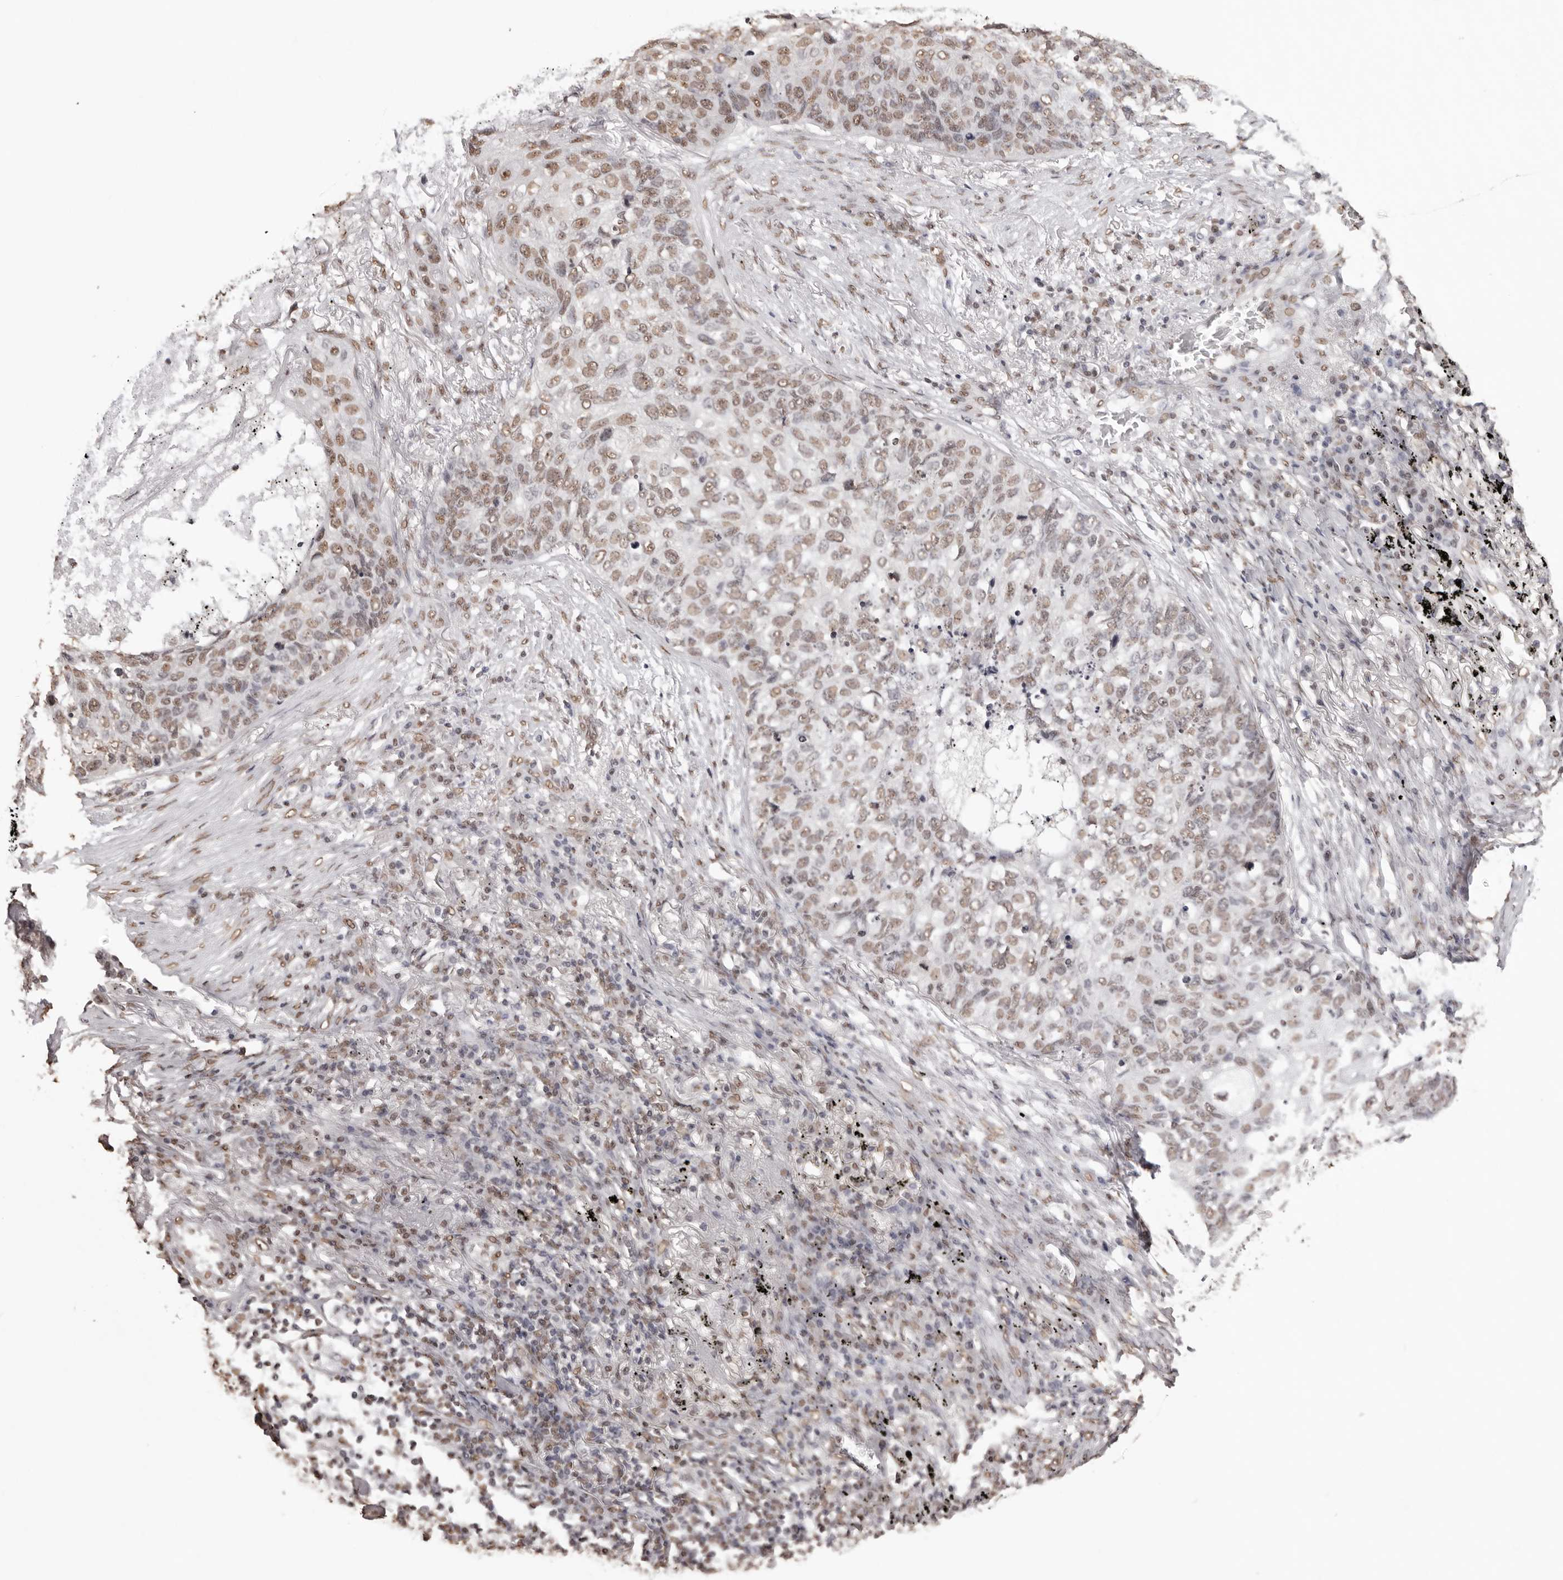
{"staining": {"intensity": "weak", "quantity": ">75%", "location": "nuclear"}, "tissue": "lung cancer", "cell_type": "Tumor cells", "image_type": "cancer", "snomed": [{"axis": "morphology", "description": "Squamous cell carcinoma, NOS"}, {"axis": "topography", "description": "Lung"}], "caption": "Immunohistochemistry (IHC) (DAB (3,3'-diaminobenzidine)) staining of lung squamous cell carcinoma displays weak nuclear protein positivity in about >75% of tumor cells.", "gene": "OLIG3", "patient": {"sex": "female", "age": 63}}